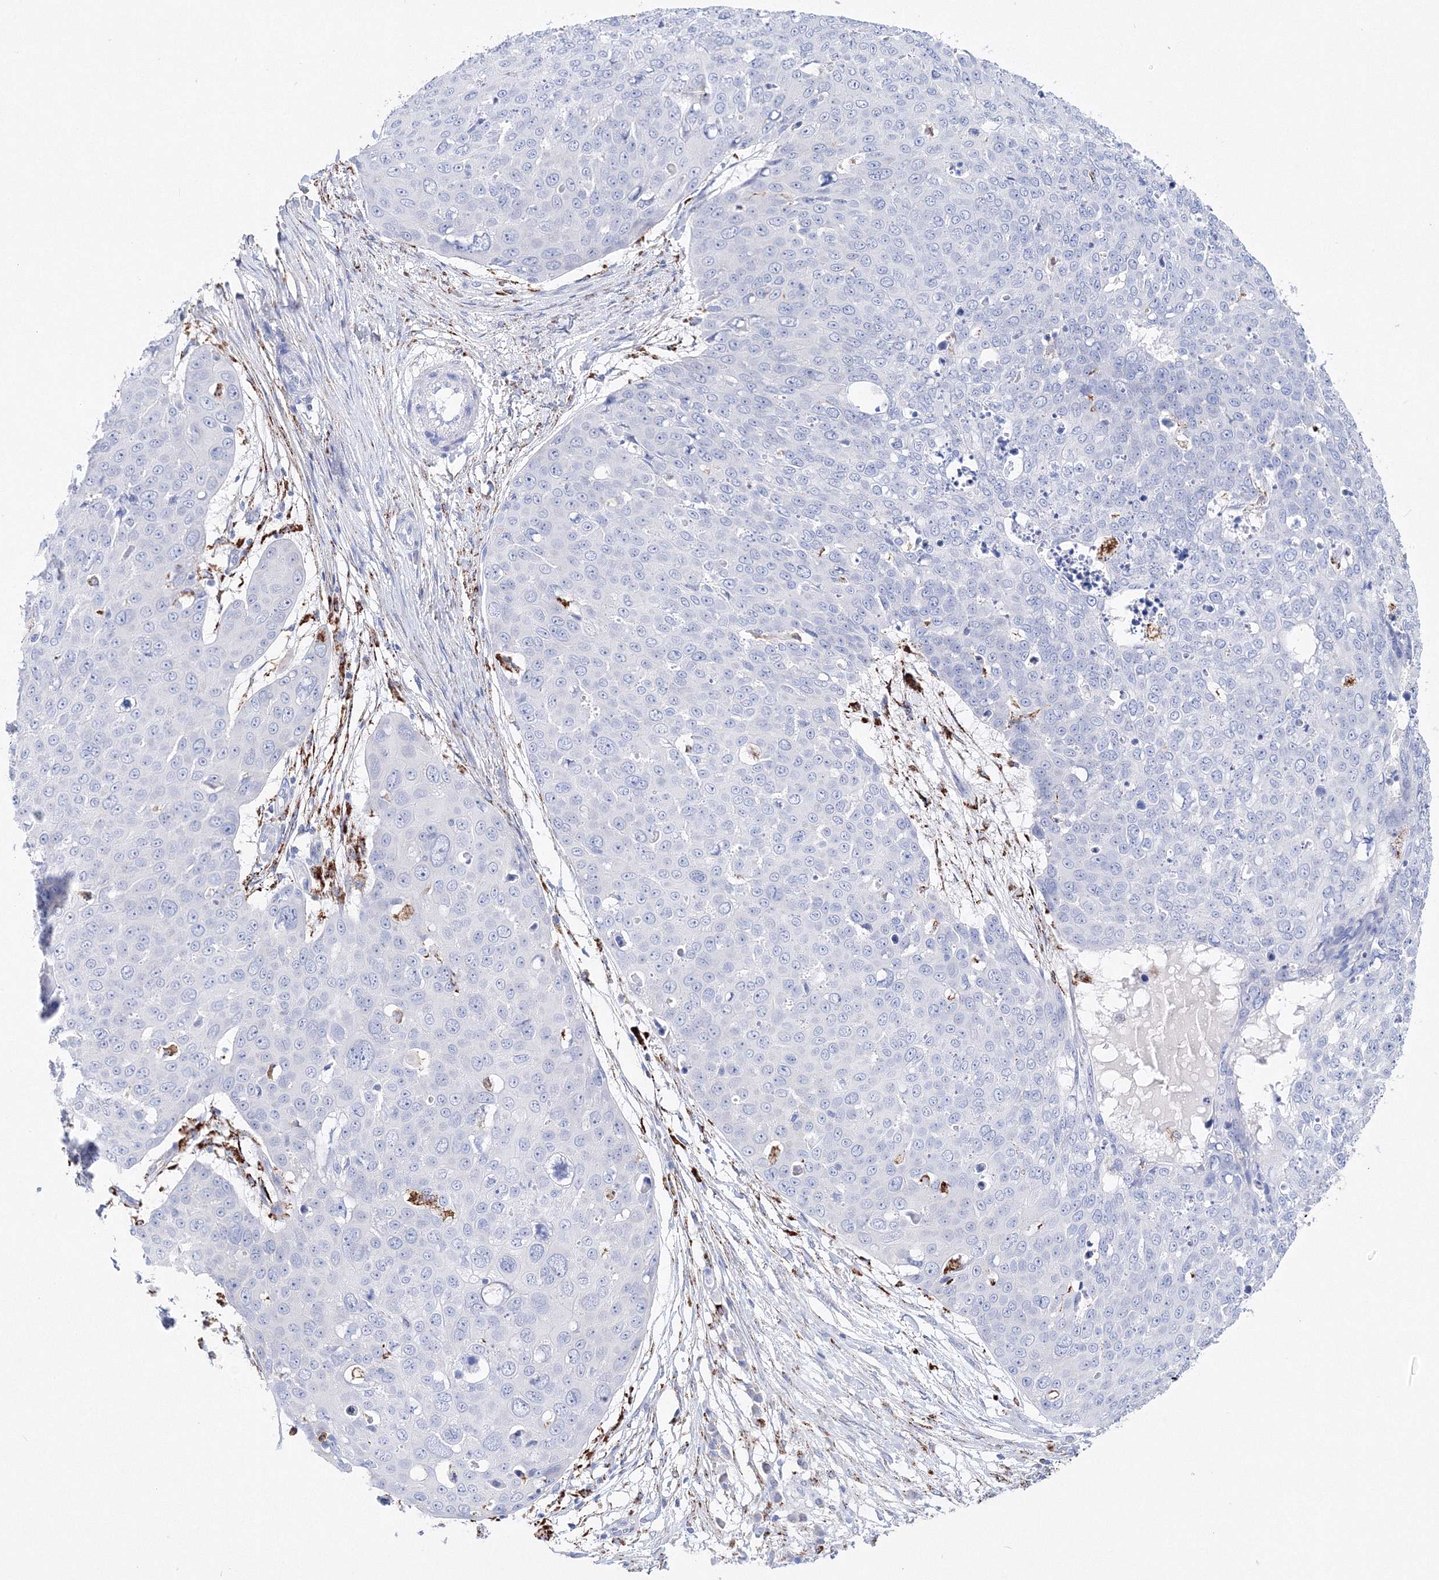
{"staining": {"intensity": "negative", "quantity": "none", "location": "none"}, "tissue": "skin cancer", "cell_type": "Tumor cells", "image_type": "cancer", "snomed": [{"axis": "morphology", "description": "Squamous cell carcinoma, NOS"}, {"axis": "topography", "description": "Skin"}], "caption": "Immunohistochemistry (IHC) image of neoplastic tissue: squamous cell carcinoma (skin) stained with DAB (3,3'-diaminobenzidine) reveals no significant protein expression in tumor cells.", "gene": "MERTK", "patient": {"sex": "male", "age": 71}}